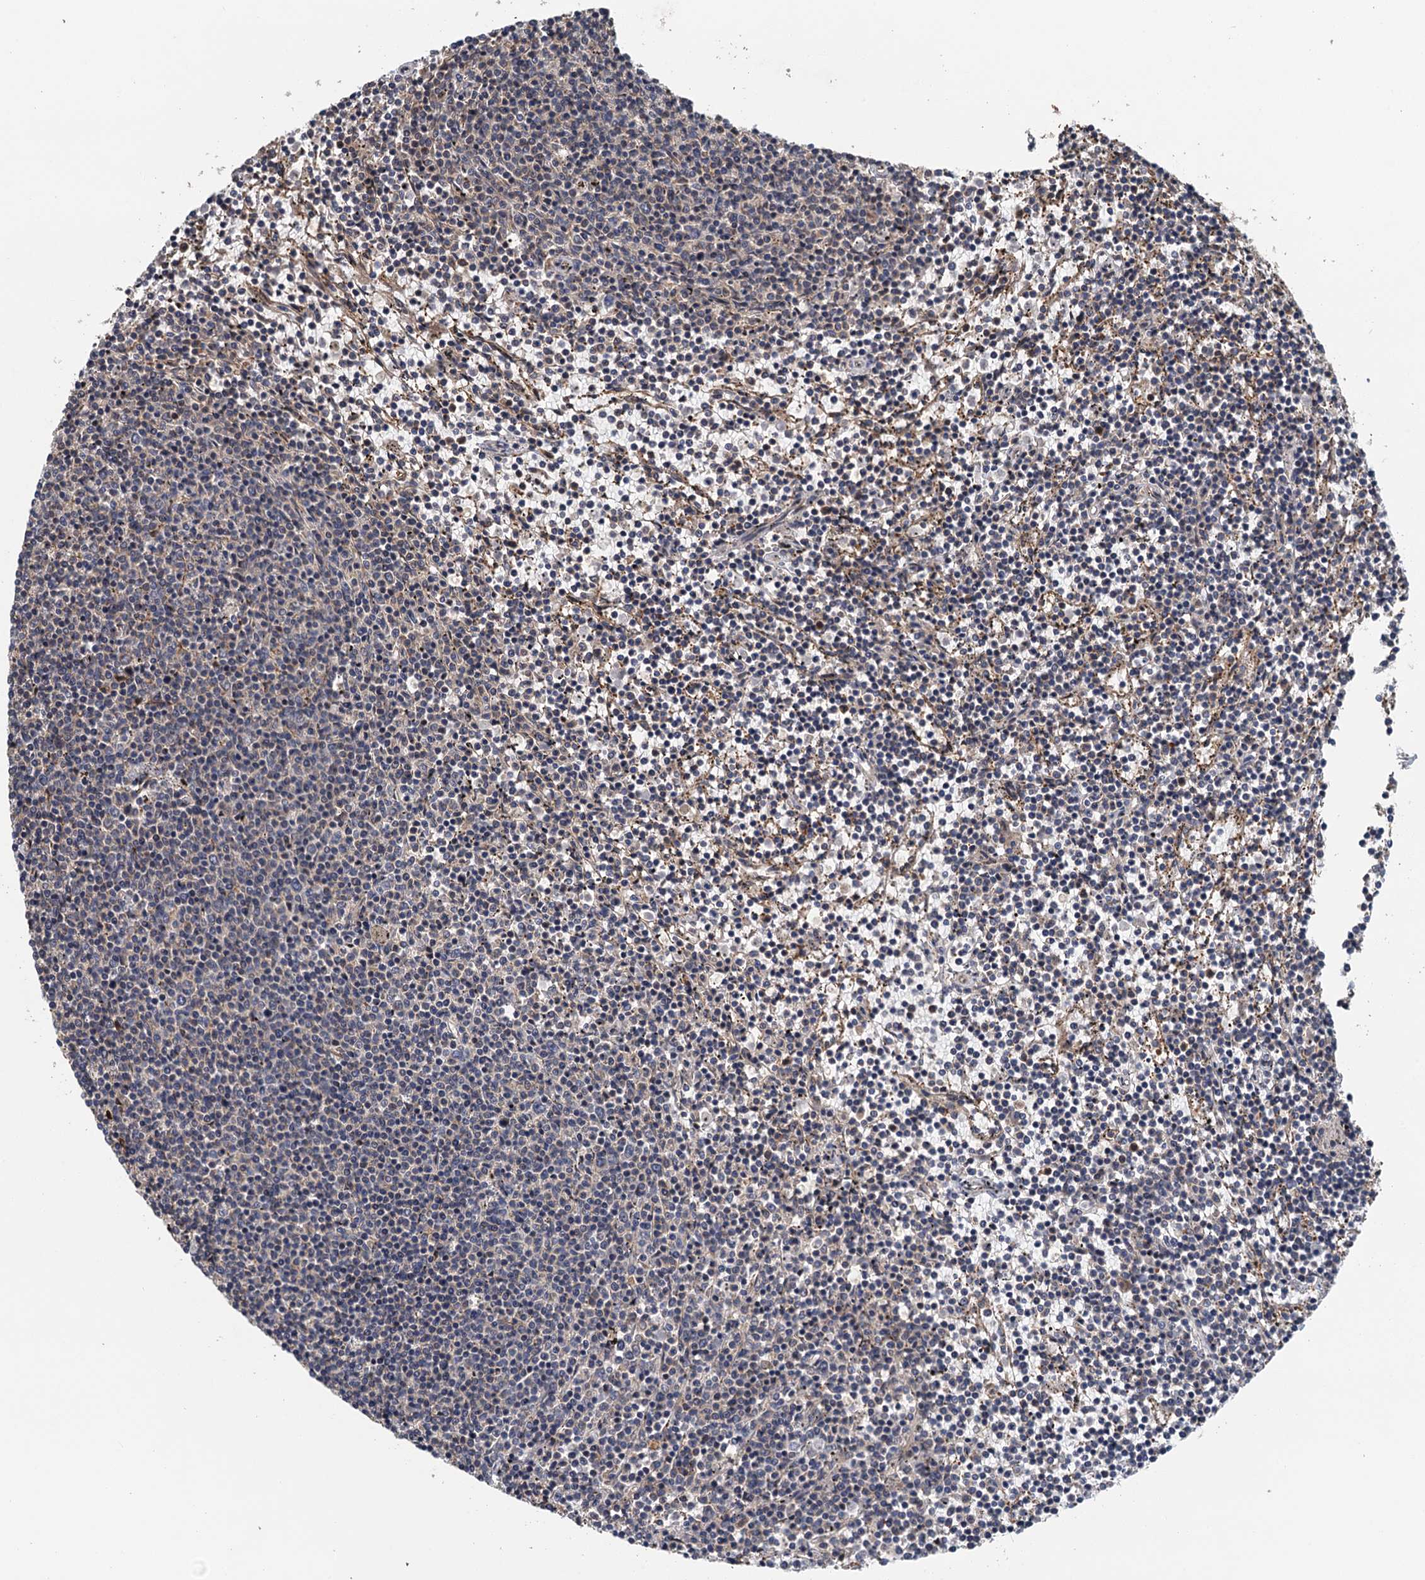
{"staining": {"intensity": "negative", "quantity": "none", "location": "none"}, "tissue": "lymphoma", "cell_type": "Tumor cells", "image_type": "cancer", "snomed": [{"axis": "morphology", "description": "Malignant lymphoma, non-Hodgkin's type, Low grade"}, {"axis": "topography", "description": "Spleen"}], "caption": "Immunohistochemical staining of low-grade malignant lymphoma, non-Hodgkin's type displays no significant expression in tumor cells.", "gene": "MEAK7", "patient": {"sex": "female", "age": 50}}